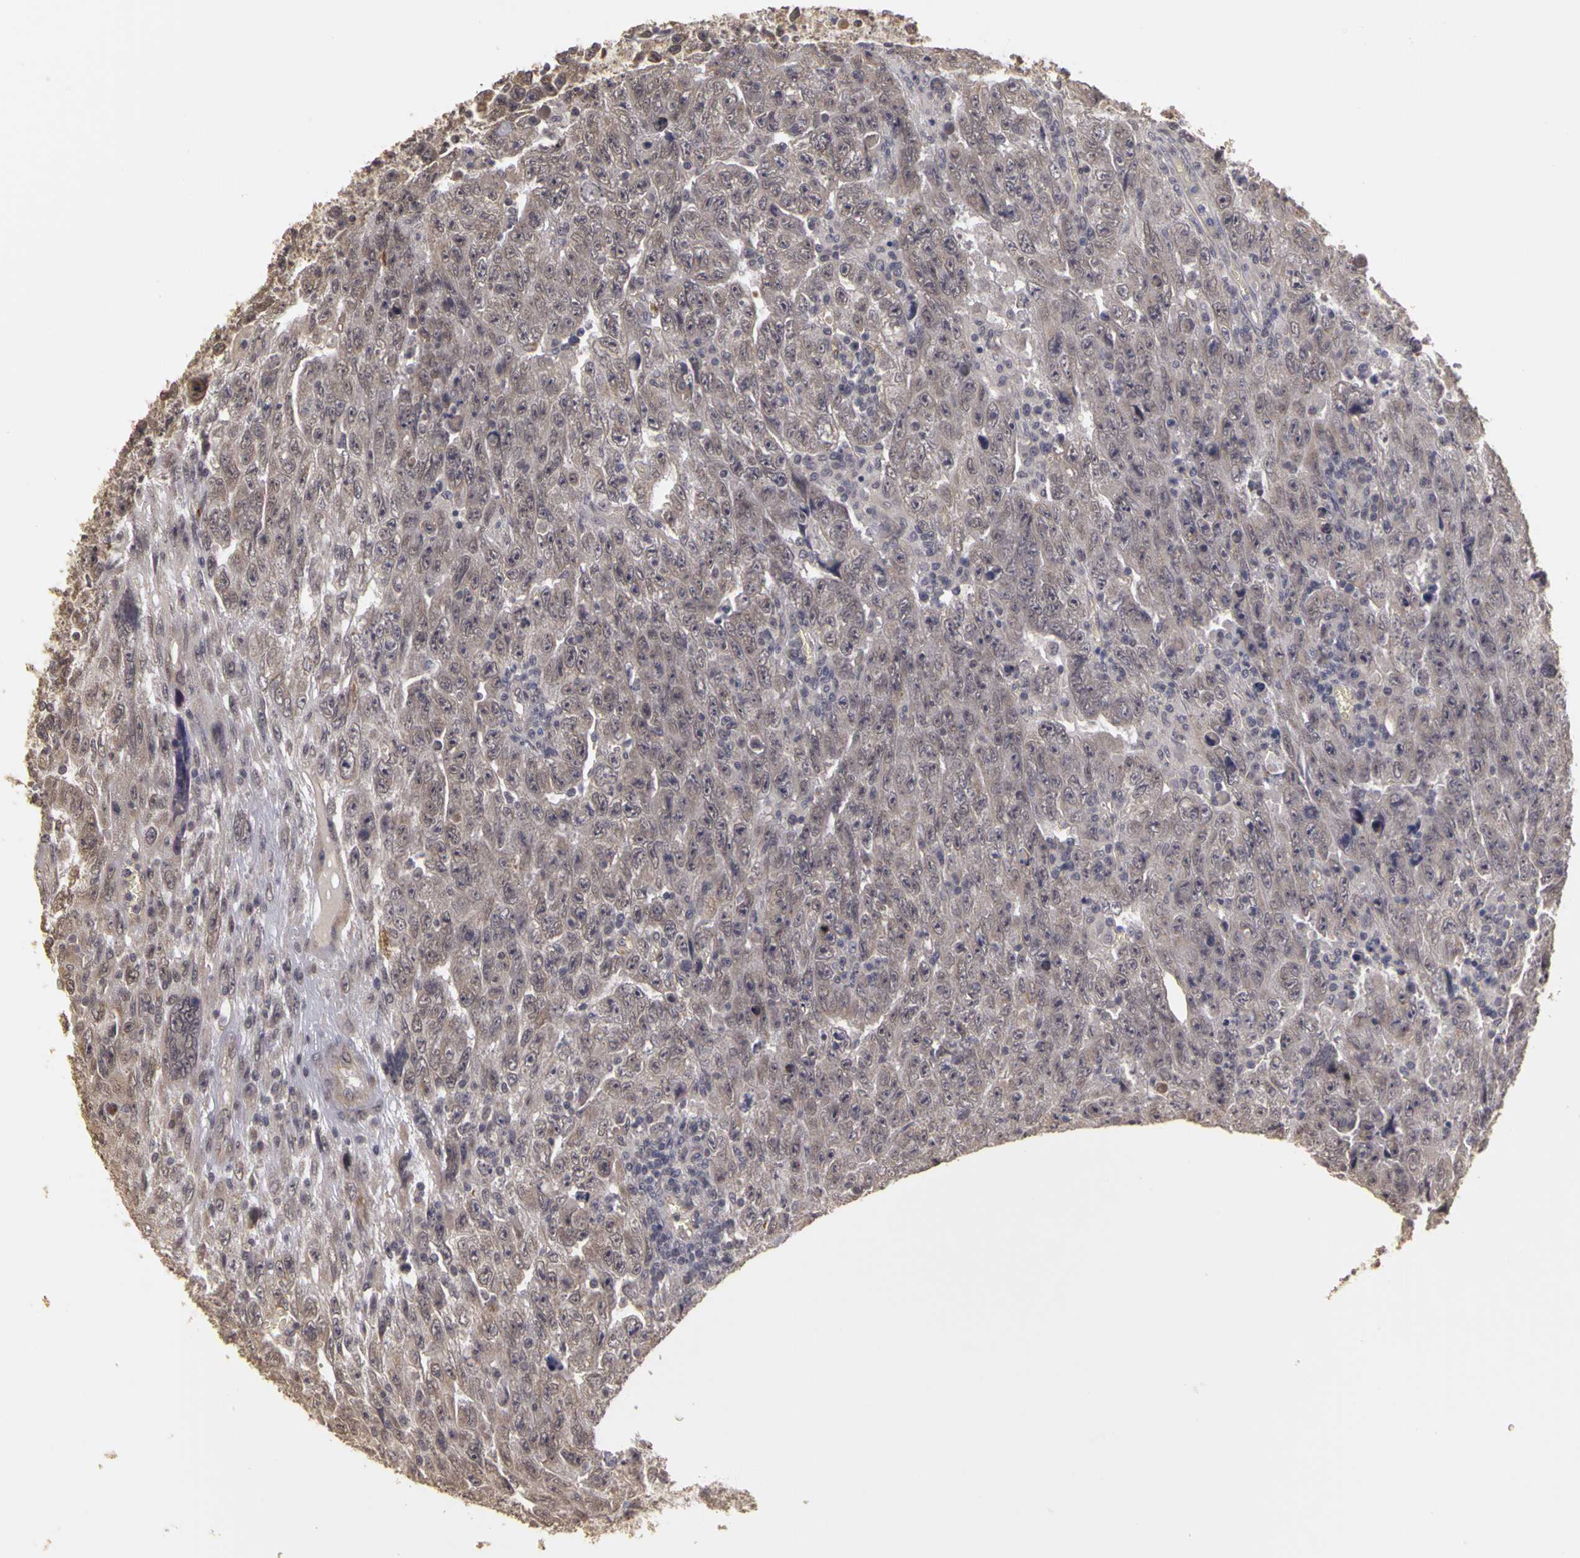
{"staining": {"intensity": "weak", "quantity": "25%-75%", "location": "cytoplasmic/membranous"}, "tissue": "testis cancer", "cell_type": "Tumor cells", "image_type": "cancer", "snomed": [{"axis": "morphology", "description": "Carcinoma, Embryonal, NOS"}, {"axis": "topography", "description": "Testis"}], "caption": "The photomicrograph reveals immunohistochemical staining of testis cancer (embryonal carcinoma). There is weak cytoplasmic/membranous positivity is seen in about 25%-75% of tumor cells. Ihc stains the protein of interest in brown and the nuclei are stained blue.", "gene": "FRMD7", "patient": {"sex": "male", "age": 28}}